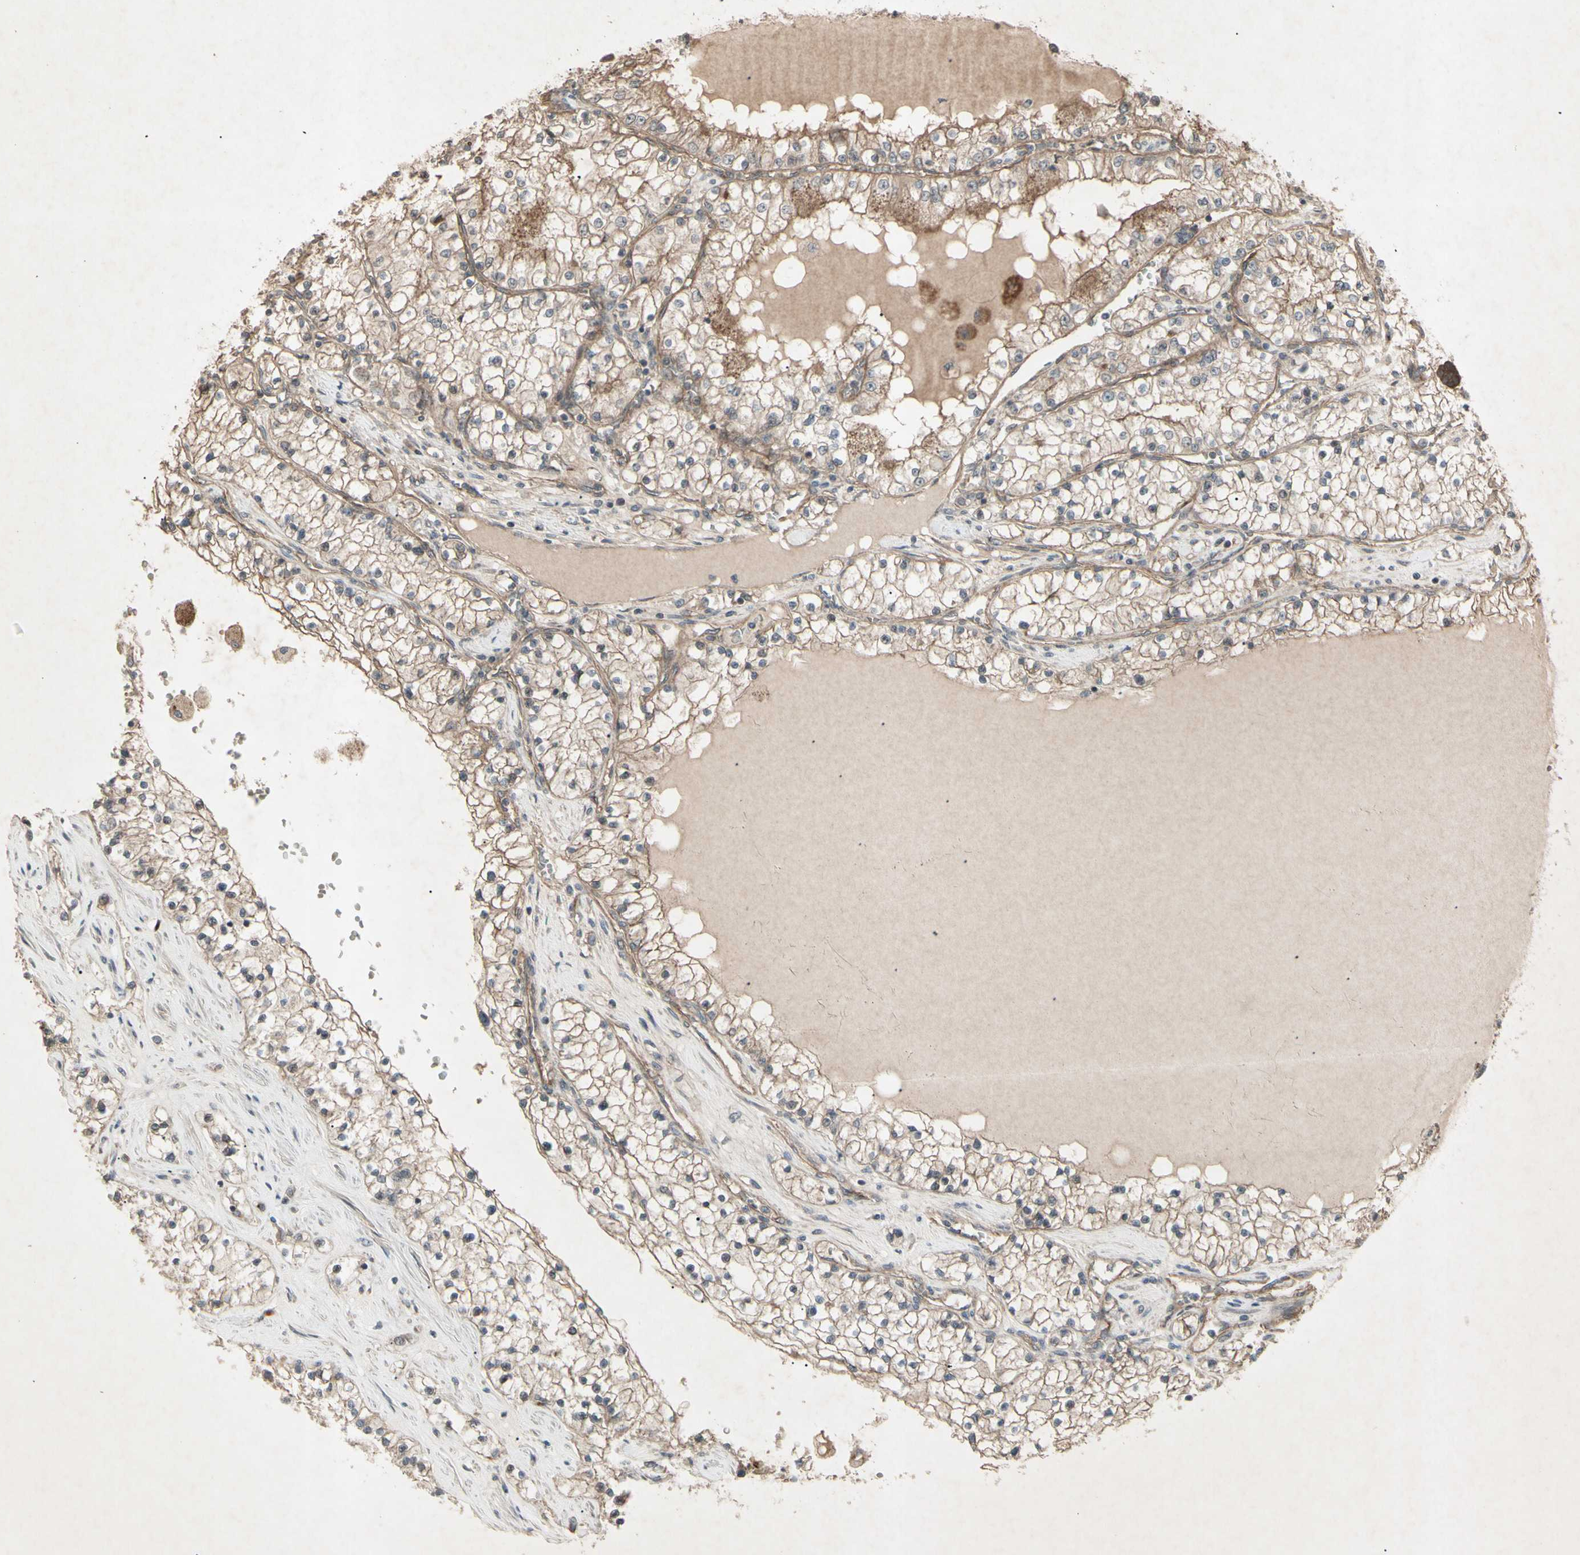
{"staining": {"intensity": "moderate", "quantity": ">75%", "location": "cytoplasmic/membranous"}, "tissue": "renal cancer", "cell_type": "Tumor cells", "image_type": "cancer", "snomed": [{"axis": "morphology", "description": "Adenocarcinoma, NOS"}, {"axis": "topography", "description": "Kidney"}], "caption": "Immunohistochemical staining of renal adenocarcinoma reveals moderate cytoplasmic/membranous protein expression in about >75% of tumor cells.", "gene": "JAG1", "patient": {"sex": "male", "age": 68}}